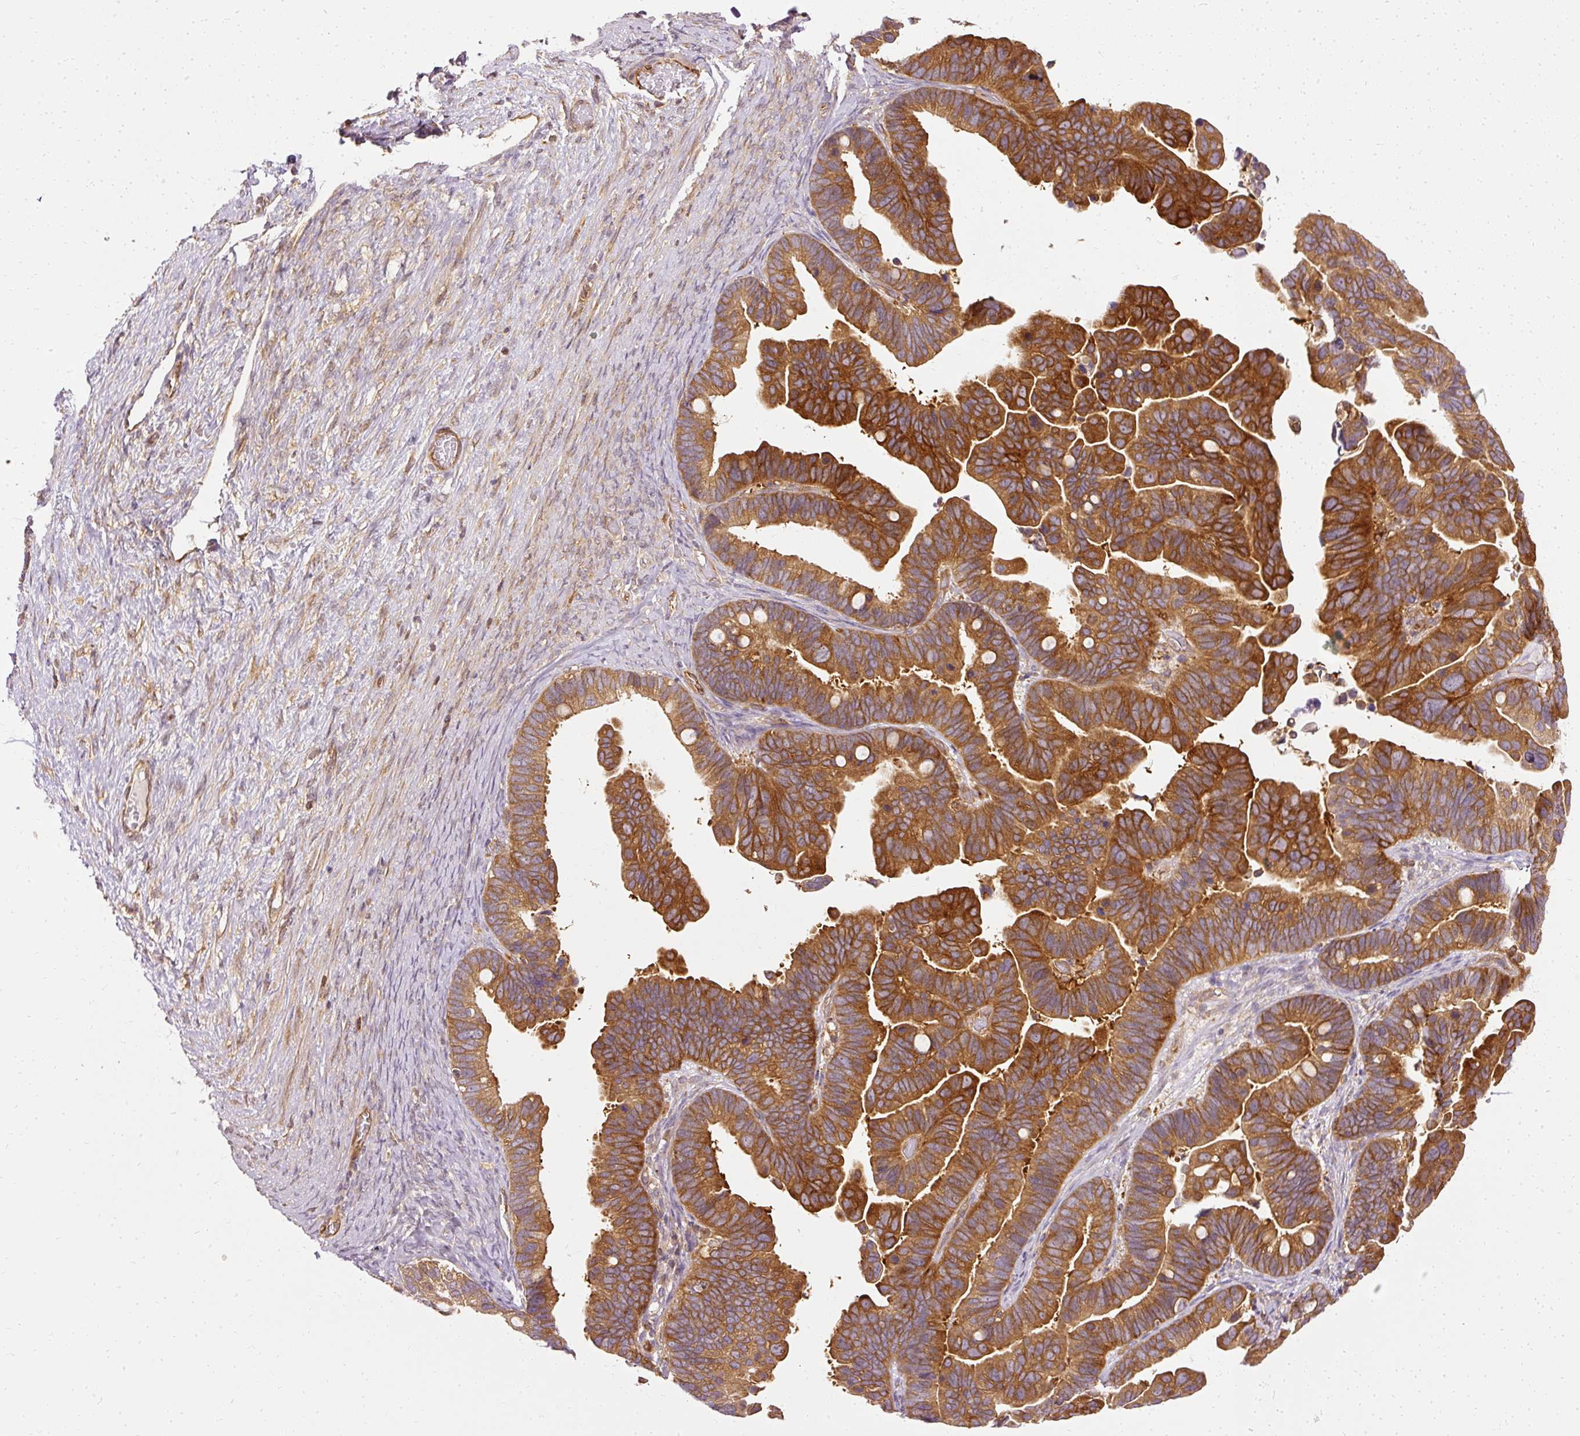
{"staining": {"intensity": "strong", "quantity": ">75%", "location": "cytoplasmic/membranous"}, "tissue": "ovarian cancer", "cell_type": "Tumor cells", "image_type": "cancer", "snomed": [{"axis": "morphology", "description": "Cystadenocarcinoma, serous, NOS"}, {"axis": "topography", "description": "Ovary"}], "caption": "Tumor cells demonstrate strong cytoplasmic/membranous staining in approximately >75% of cells in ovarian cancer (serous cystadenocarcinoma). (brown staining indicates protein expression, while blue staining denotes nuclei).", "gene": "ARMH3", "patient": {"sex": "female", "age": 56}}